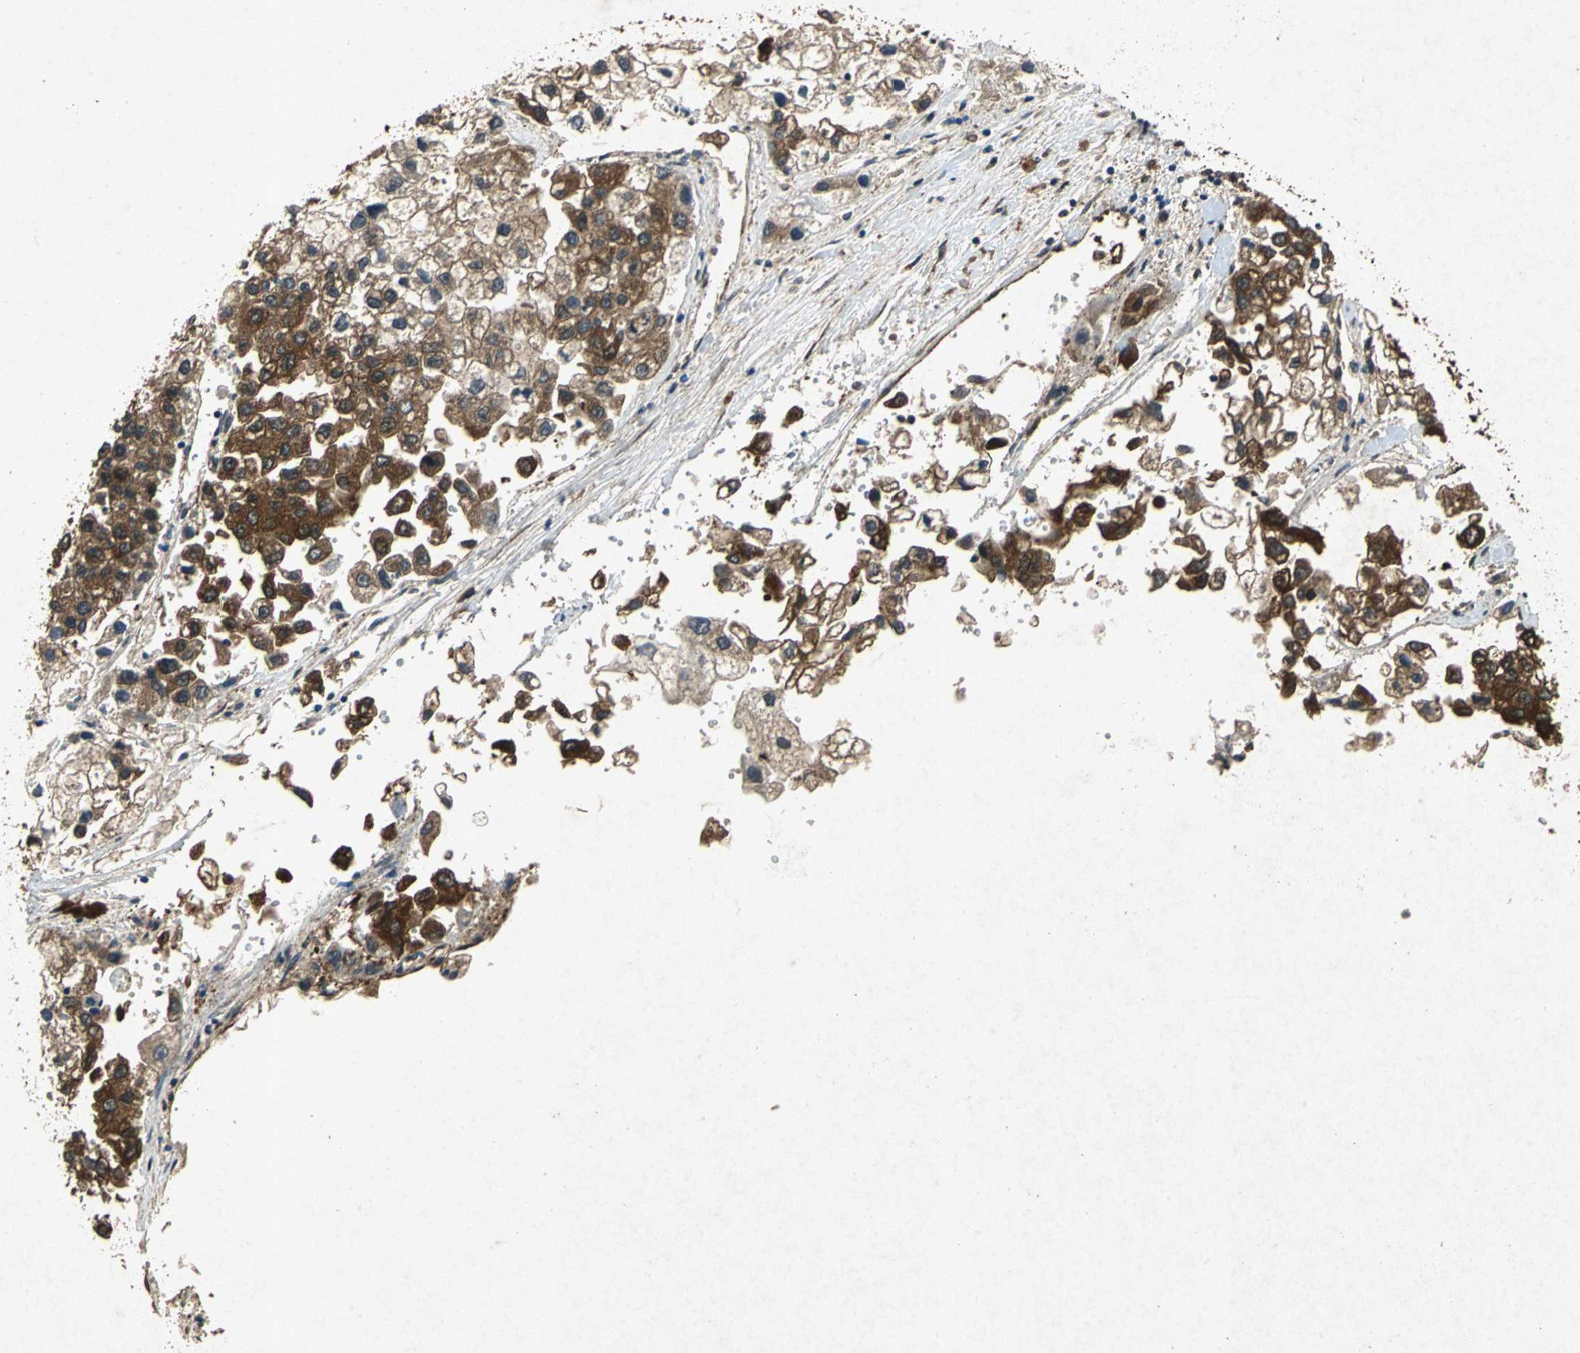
{"staining": {"intensity": "strong", "quantity": ">75%", "location": "cytoplasmic/membranous"}, "tissue": "liver cancer", "cell_type": "Tumor cells", "image_type": "cancer", "snomed": [{"axis": "morphology", "description": "Carcinoma, Hepatocellular, NOS"}, {"axis": "topography", "description": "Liver"}], "caption": "Human hepatocellular carcinoma (liver) stained with a protein marker shows strong staining in tumor cells.", "gene": "HSP90AB1", "patient": {"sex": "female", "age": 66}}